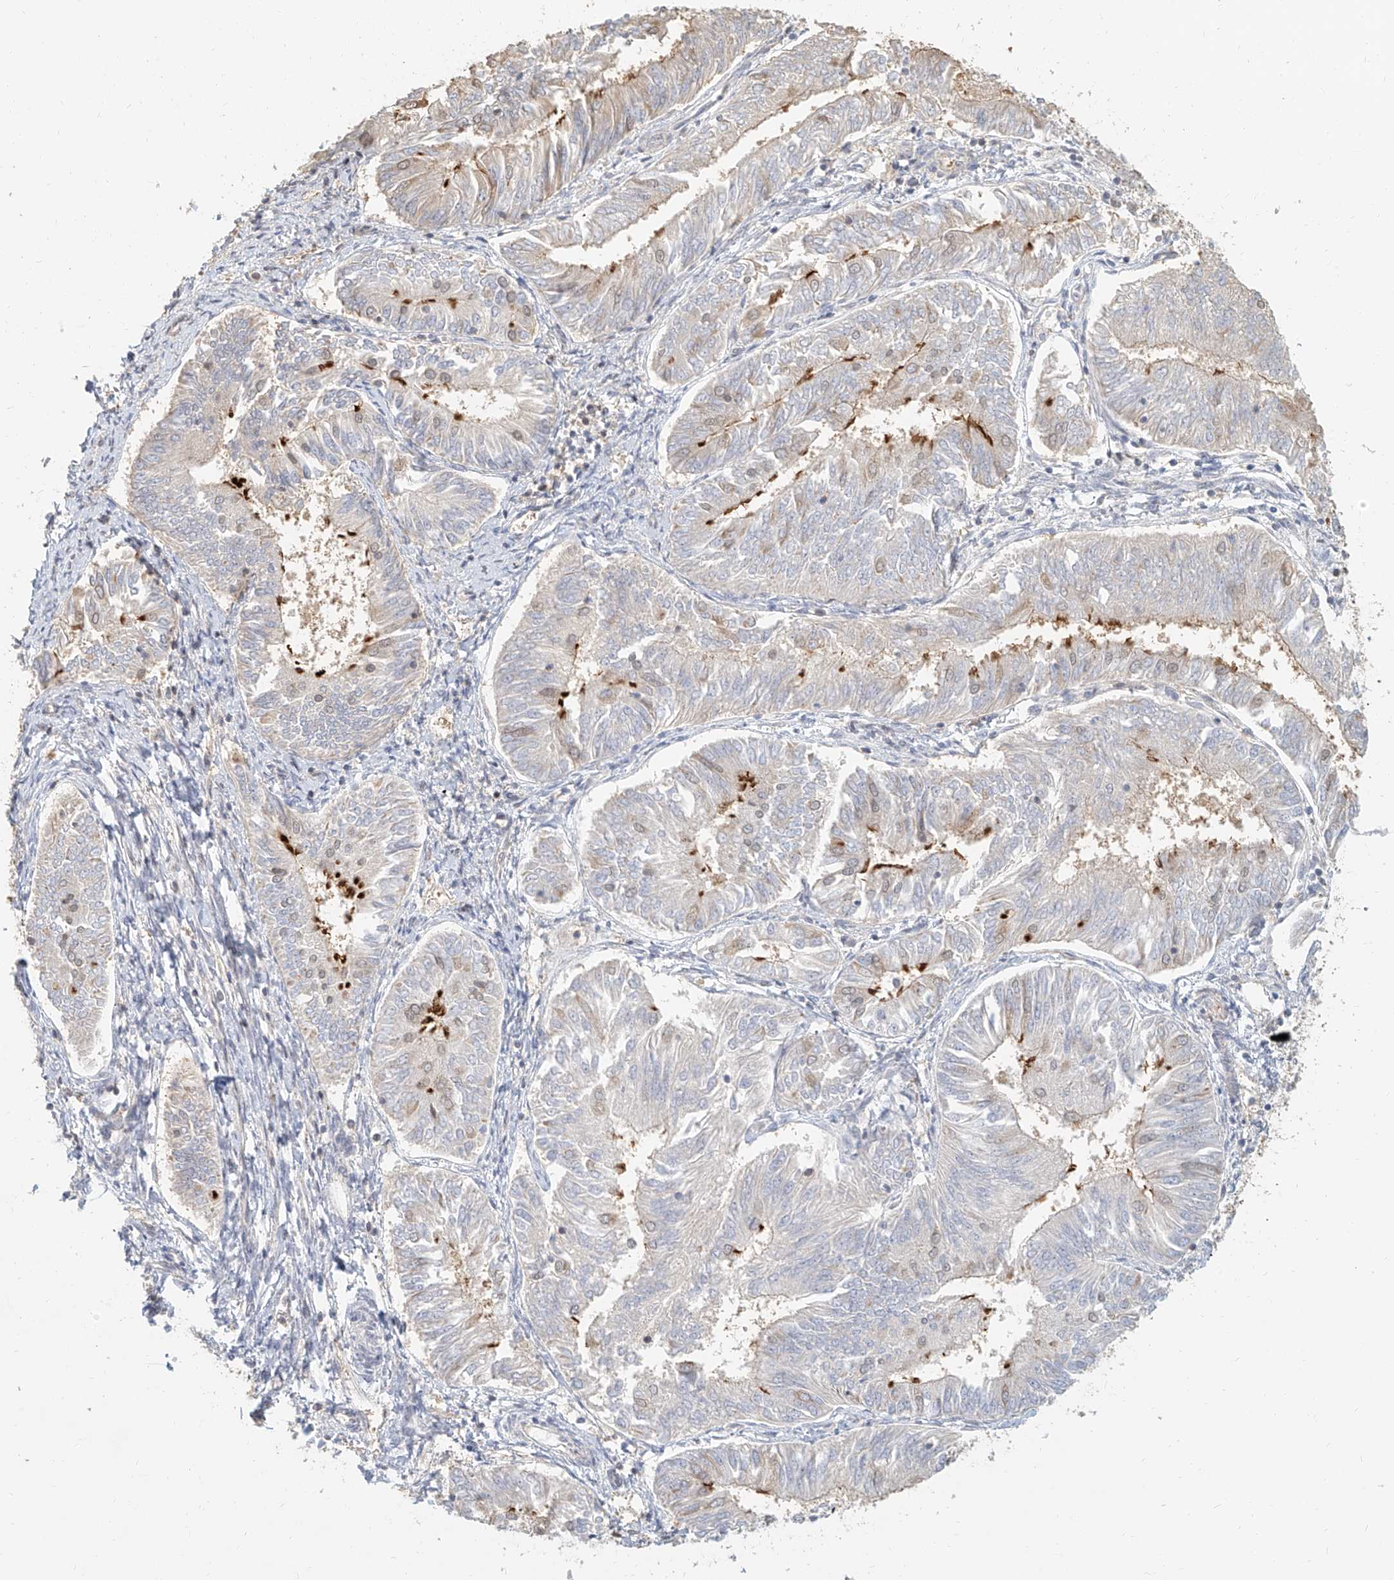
{"staining": {"intensity": "weak", "quantity": "<25%", "location": "cytoplasmic/membranous"}, "tissue": "endometrial cancer", "cell_type": "Tumor cells", "image_type": "cancer", "snomed": [{"axis": "morphology", "description": "Adenocarcinoma, NOS"}, {"axis": "topography", "description": "Endometrium"}], "caption": "Immunohistochemistry photomicrograph of endometrial adenocarcinoma stained for a protein (brown), which shows no expression in tumor cells. (DAB (3,3'-diaminobenzidine) IHC with hematoxylin counter stain).", "gene": "NAP1L1", "patient": {"sex": "female", "age": 58}}